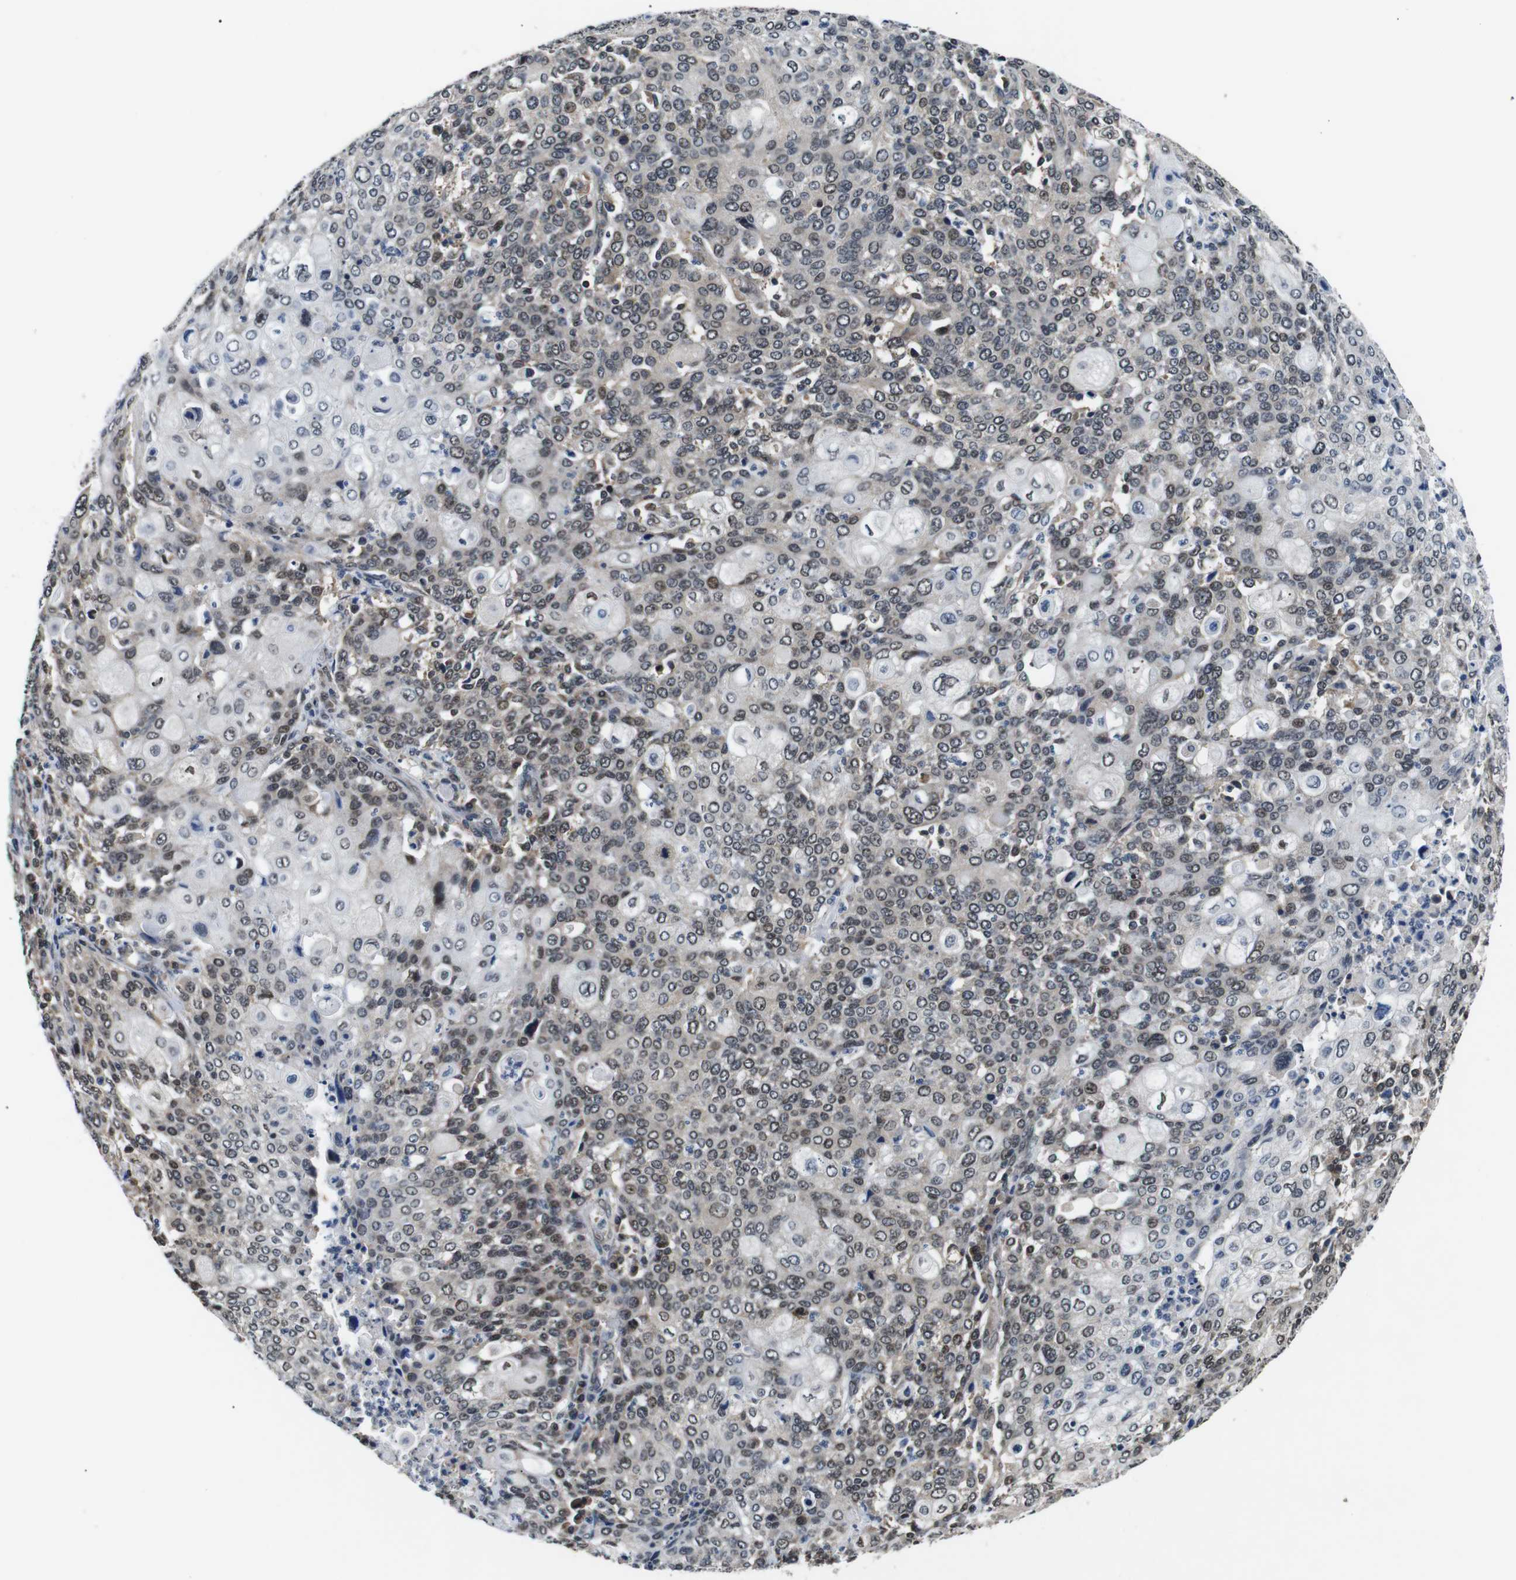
{"staining": {"intensity": "moderate", "quantity": "25%-75%", "location": "cytoplasmic/membranous,nuclear"}, "tissue": "cervical cancer", "cell_type": "Tumor cells", "image_type": "cancer", "snomed": [{"axis": "morphology", "description": "Squamous cell carcinoma, NOS"}, {"axis": "topography", "description": "Cervix"}], "caption": "Protein analysis of cervical cancer (squamous cell carcinoma) tissue shows moderate cytoplasmic/membranous and nuclear expression in about 25%-75% of tumor cells.", "gene": "SKP1", "patient": {"sex": "female", "age": 40}}